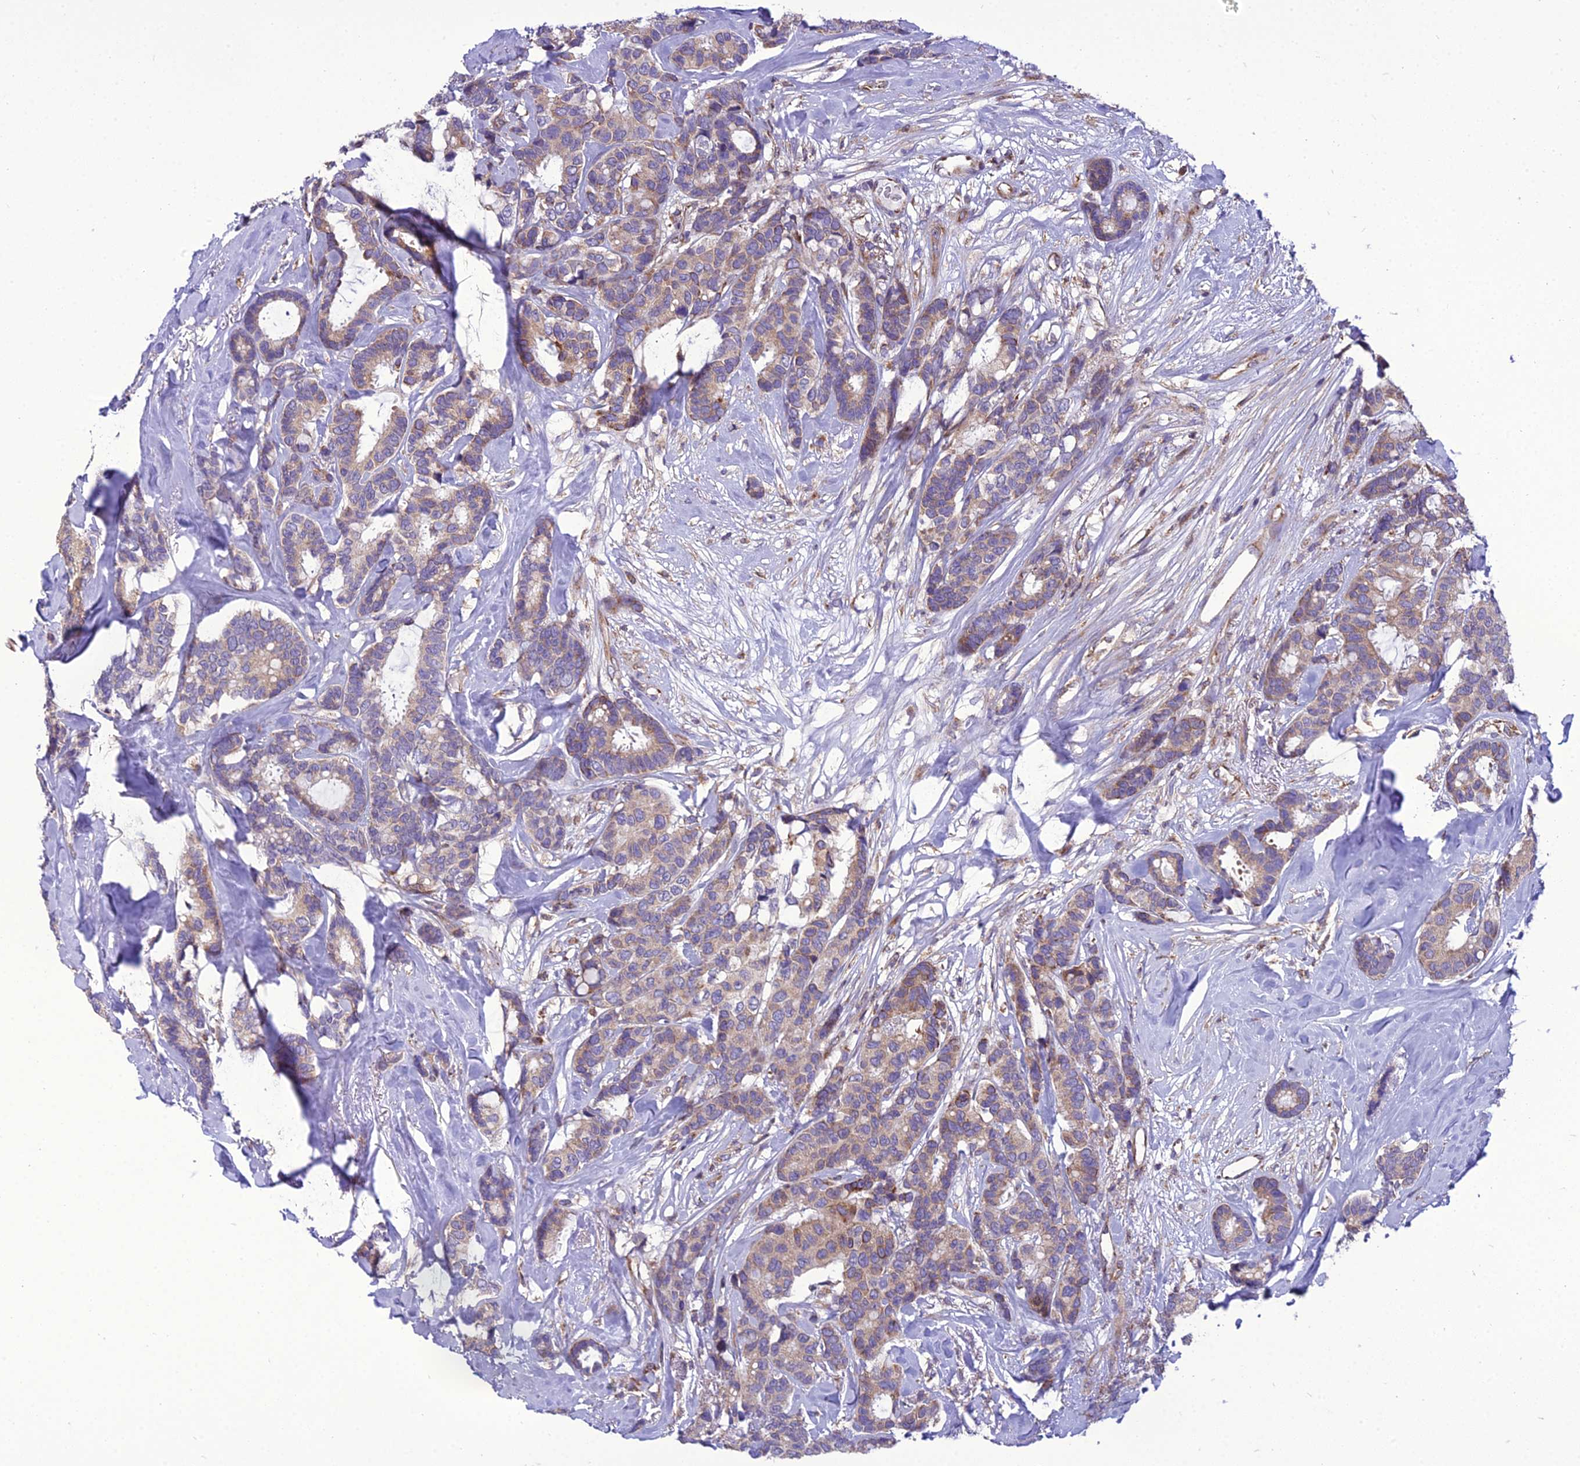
{"staining": {"intensity": "weak", "quantity": ">75%", "location": "cytoplasmic/membranous"}, "tissue": "breast cancer", "cell_type": "Tumor cells", "image_type": "cancer", "snomed": [{"axis": "morphology", "description": "Duct carcinoma"}, {"axis": "topography", "description": "Breast"}], "caption": "High-magnification brightfield microscopy of breast cancer stained with DAB (brown) and counterstained with hematoxylin (blue). tumor cells exhibit weak cytoplasmic/membranous expression is seen in approximately>75% of cells.", "gene": "GIMAP1", "patient": {"sex": "female", "age": 87}}